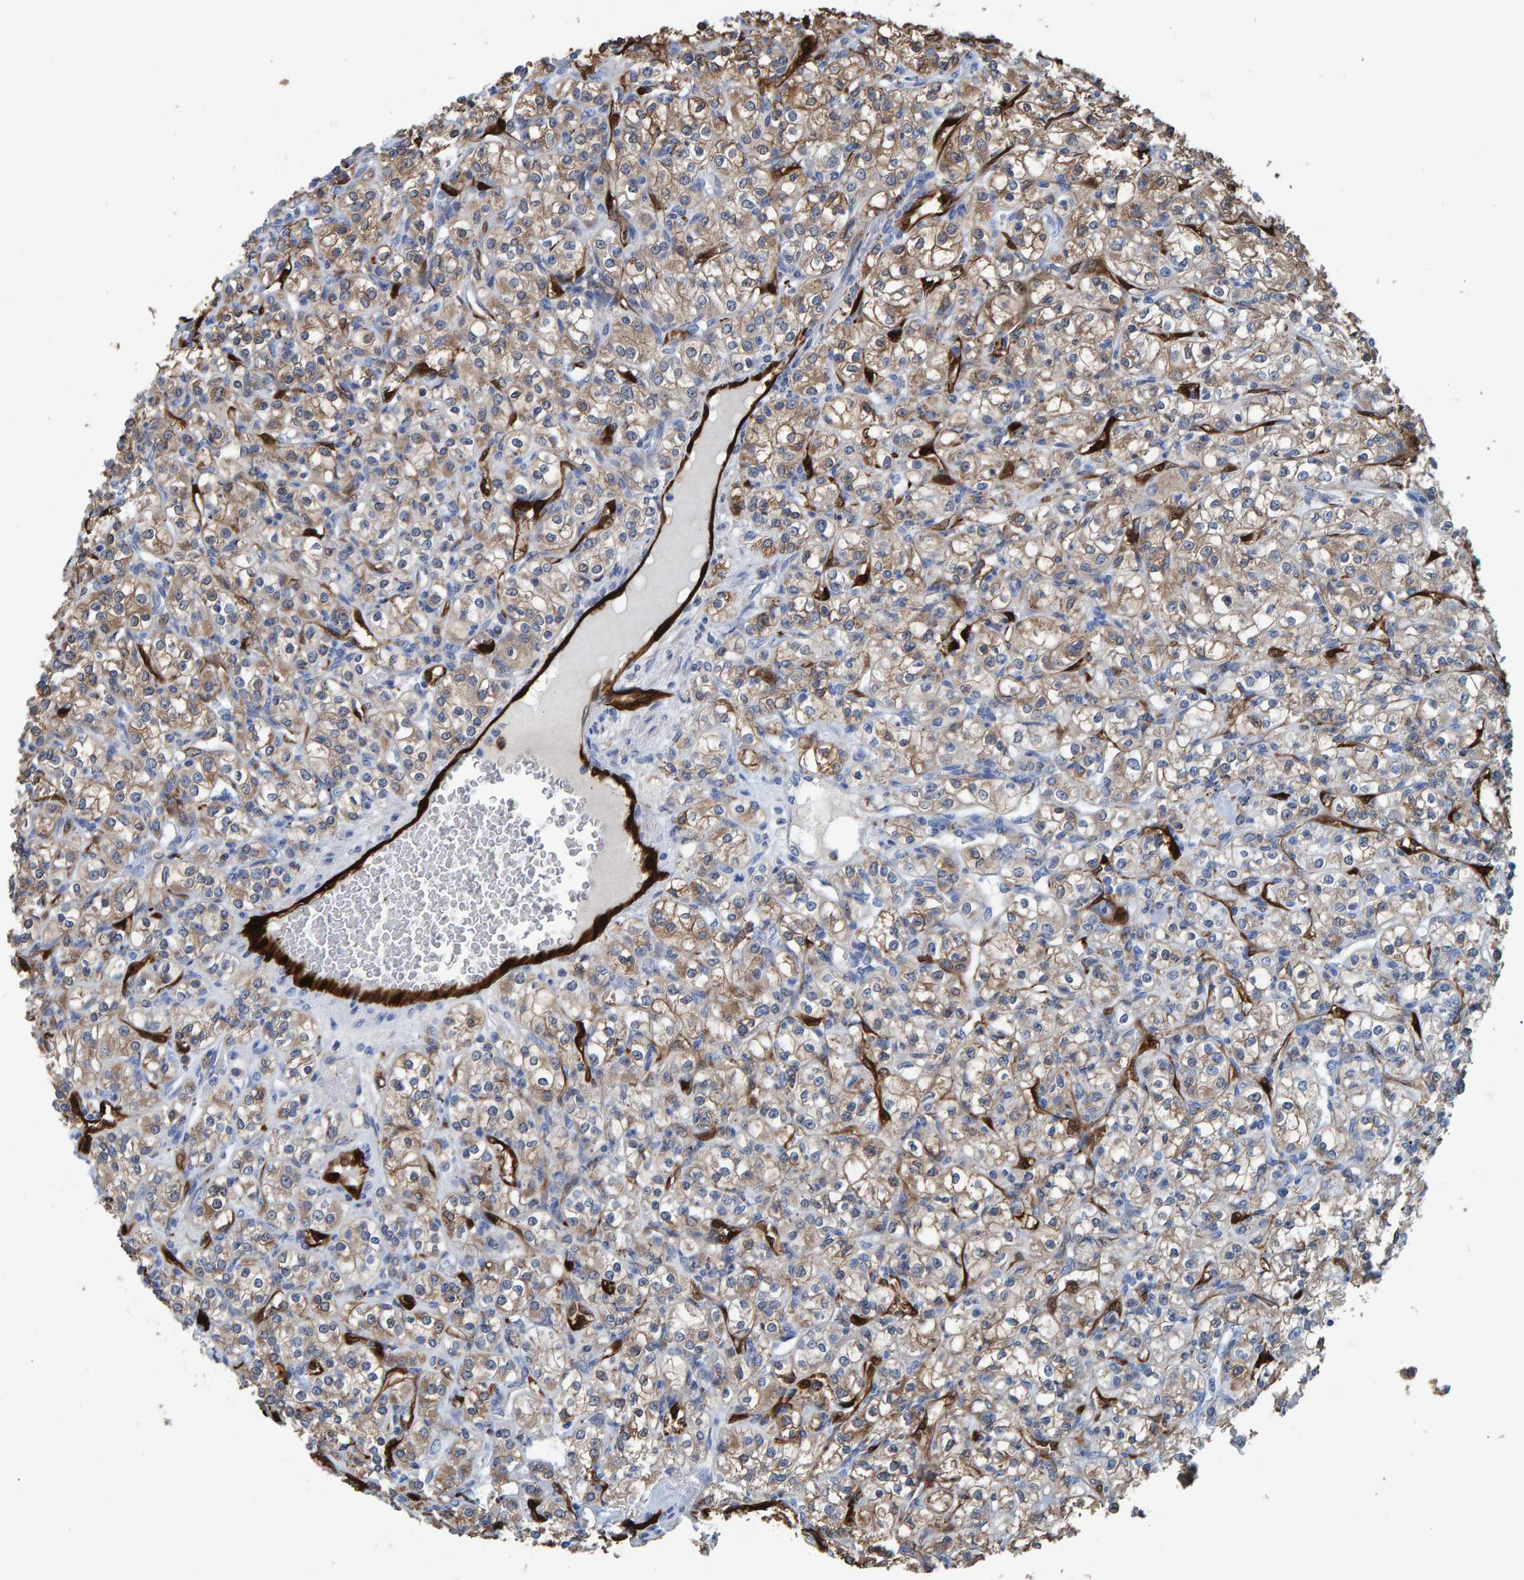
{"staining": {"intensity": "weak", "quantity": ">75%", "location": "cytoplasmic/membranous"}, "tissue": "renal cancer", "cell_type": "Tumor cells", "image_type": "cancer", "snomed": [{"axis": "morphology", "description": "Adenocarcinoma, NOS"}, {"axis": "topography", "description": "Kidney"}], "caption": "About >75% of tumor cells in adenocarcinoma (renal) demonstrate weak cytoplasmic/membranous protein expression as visualized by brown immunohistochemical staining.", "gene": "IDO1", "patient": {"sex": "male", "age": 77}}